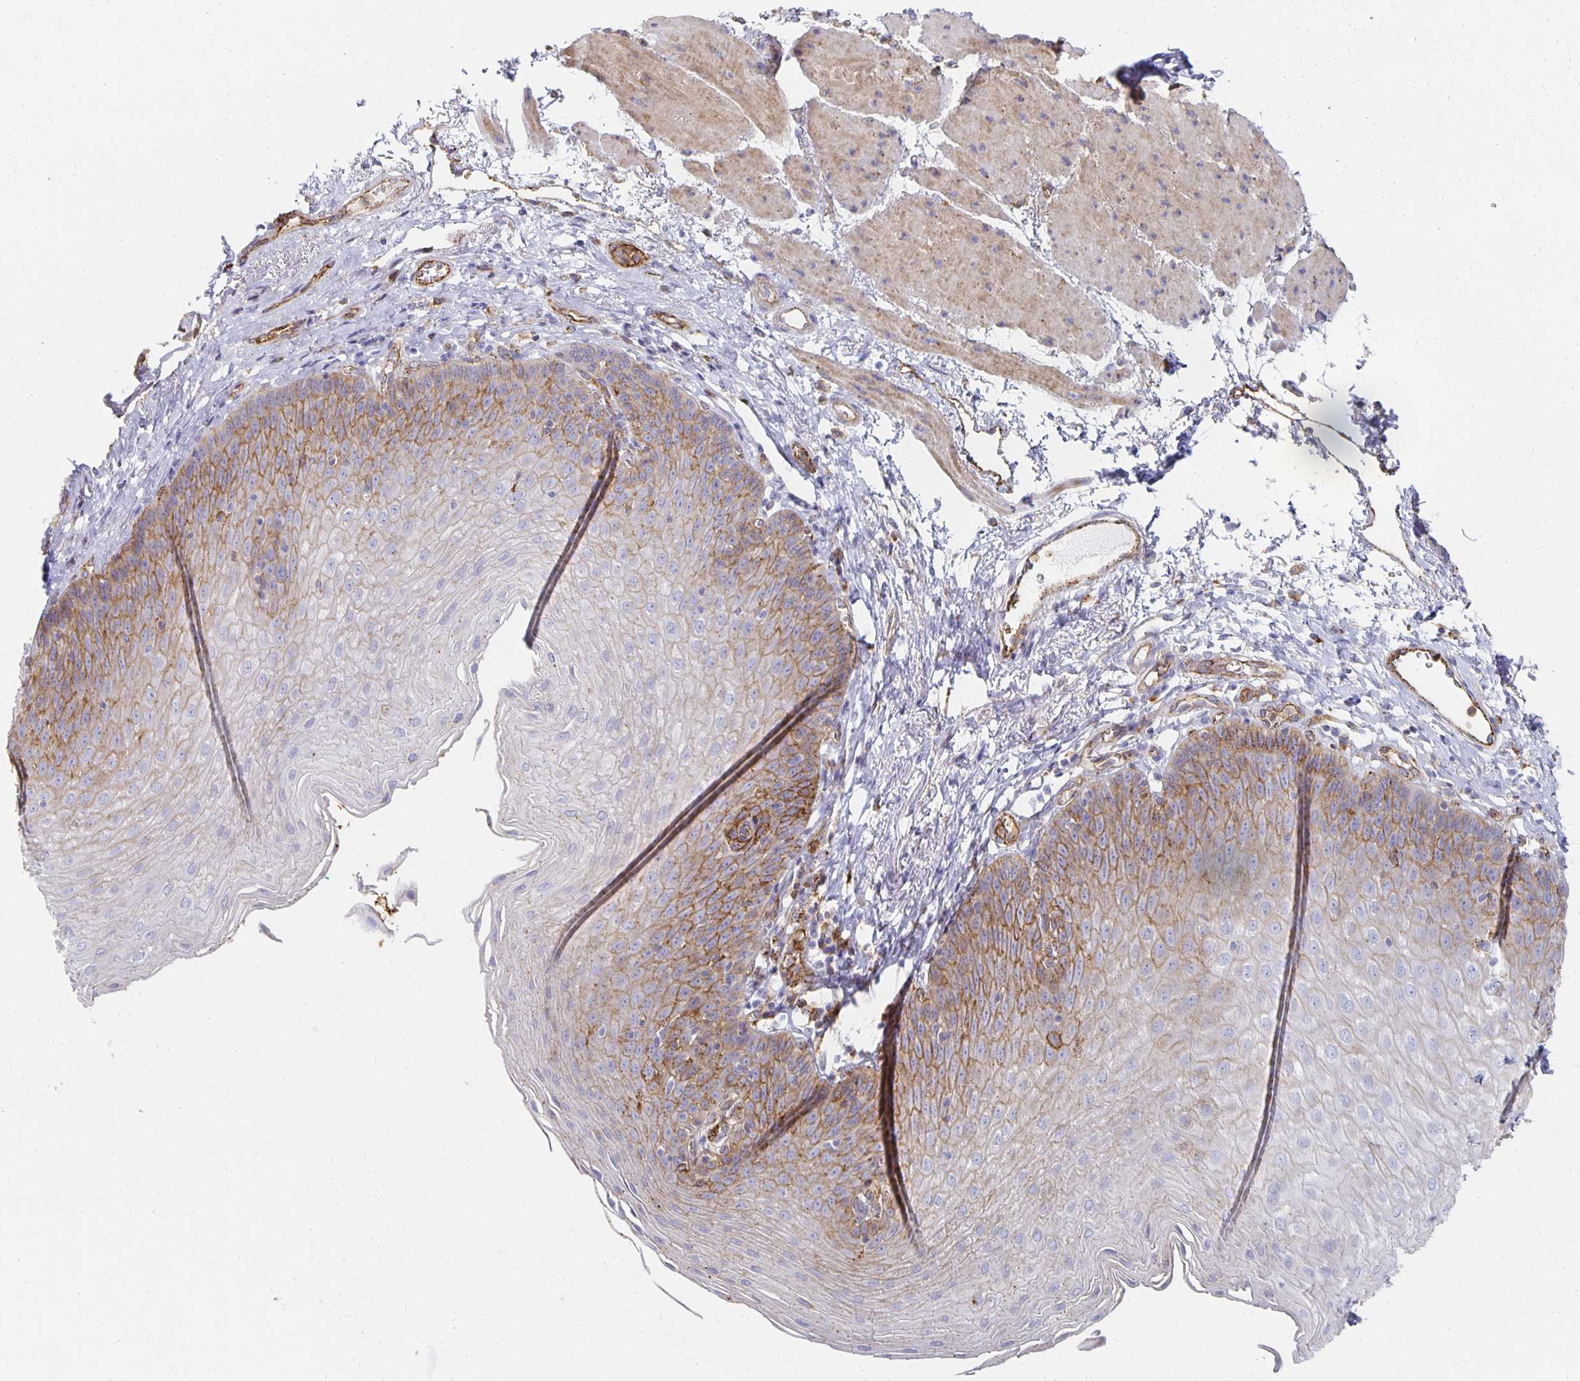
{"staining": {"intensity": "strong", "quantity": "25%-75%", "location": "cytoplasmic/membranous"}, "tissue": "esophagus", "cell_type": "Squamous epithelial cells", "image_type": "normal", "snomed": [{"axis": "morphology", "description": "Normal tissue, NOS"}, {"axis": "topography", "description": "Esophagus"}], "caption": "Immunohistochemistry (IHC) histopathology image of benign esophagus: human esophagus stained using immunohistochemistry (IHC) demonstrates high levels of strong protein expression localized specifically in the cytoplasmic/membranous of squamous epithelial cells, appearing as a cytoplasmic/membranous brown color.", "gene": "TAAR1", "patient": {"sex": "female", "age": 81}}